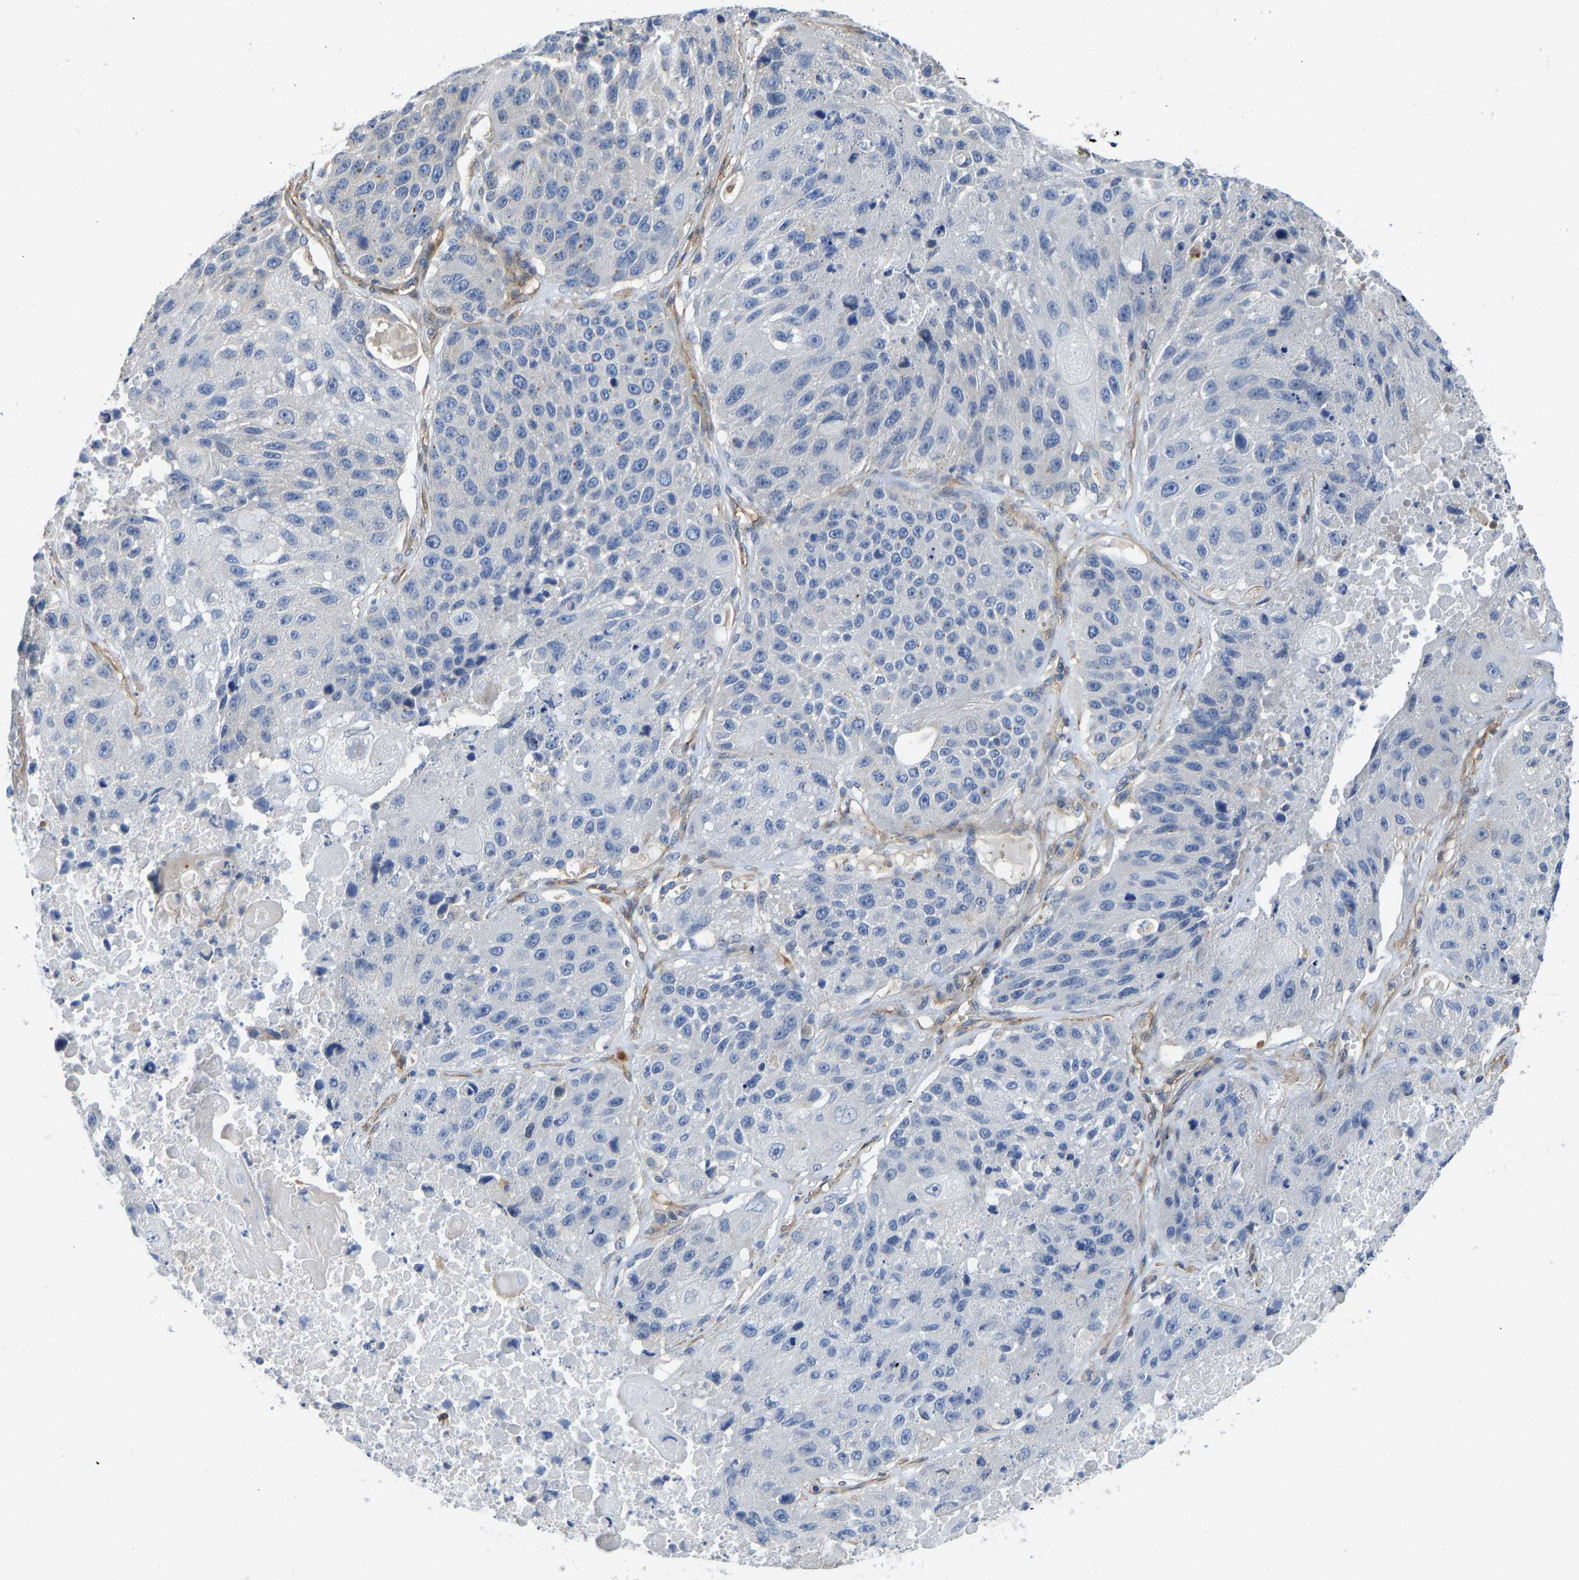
{"staining": {"intensity": "negative", "quantity": "none", "location": "none"}, "tissue": "lung cancer", "cell_type": "Tumor cells", "image_type": "cancer", "snomed": [{"axis": "morphology", "description": "Squamous cell carcinoma, NOS"}, {"axis": "topography", "description": "Lung"}], "caption": "The IHC histopathology image has no significant staining in tumor cells of squamous cell carcinoma (lung) tissue.", "gene": "ELMO2", "patient": {"sex": "male", "age": 61}}